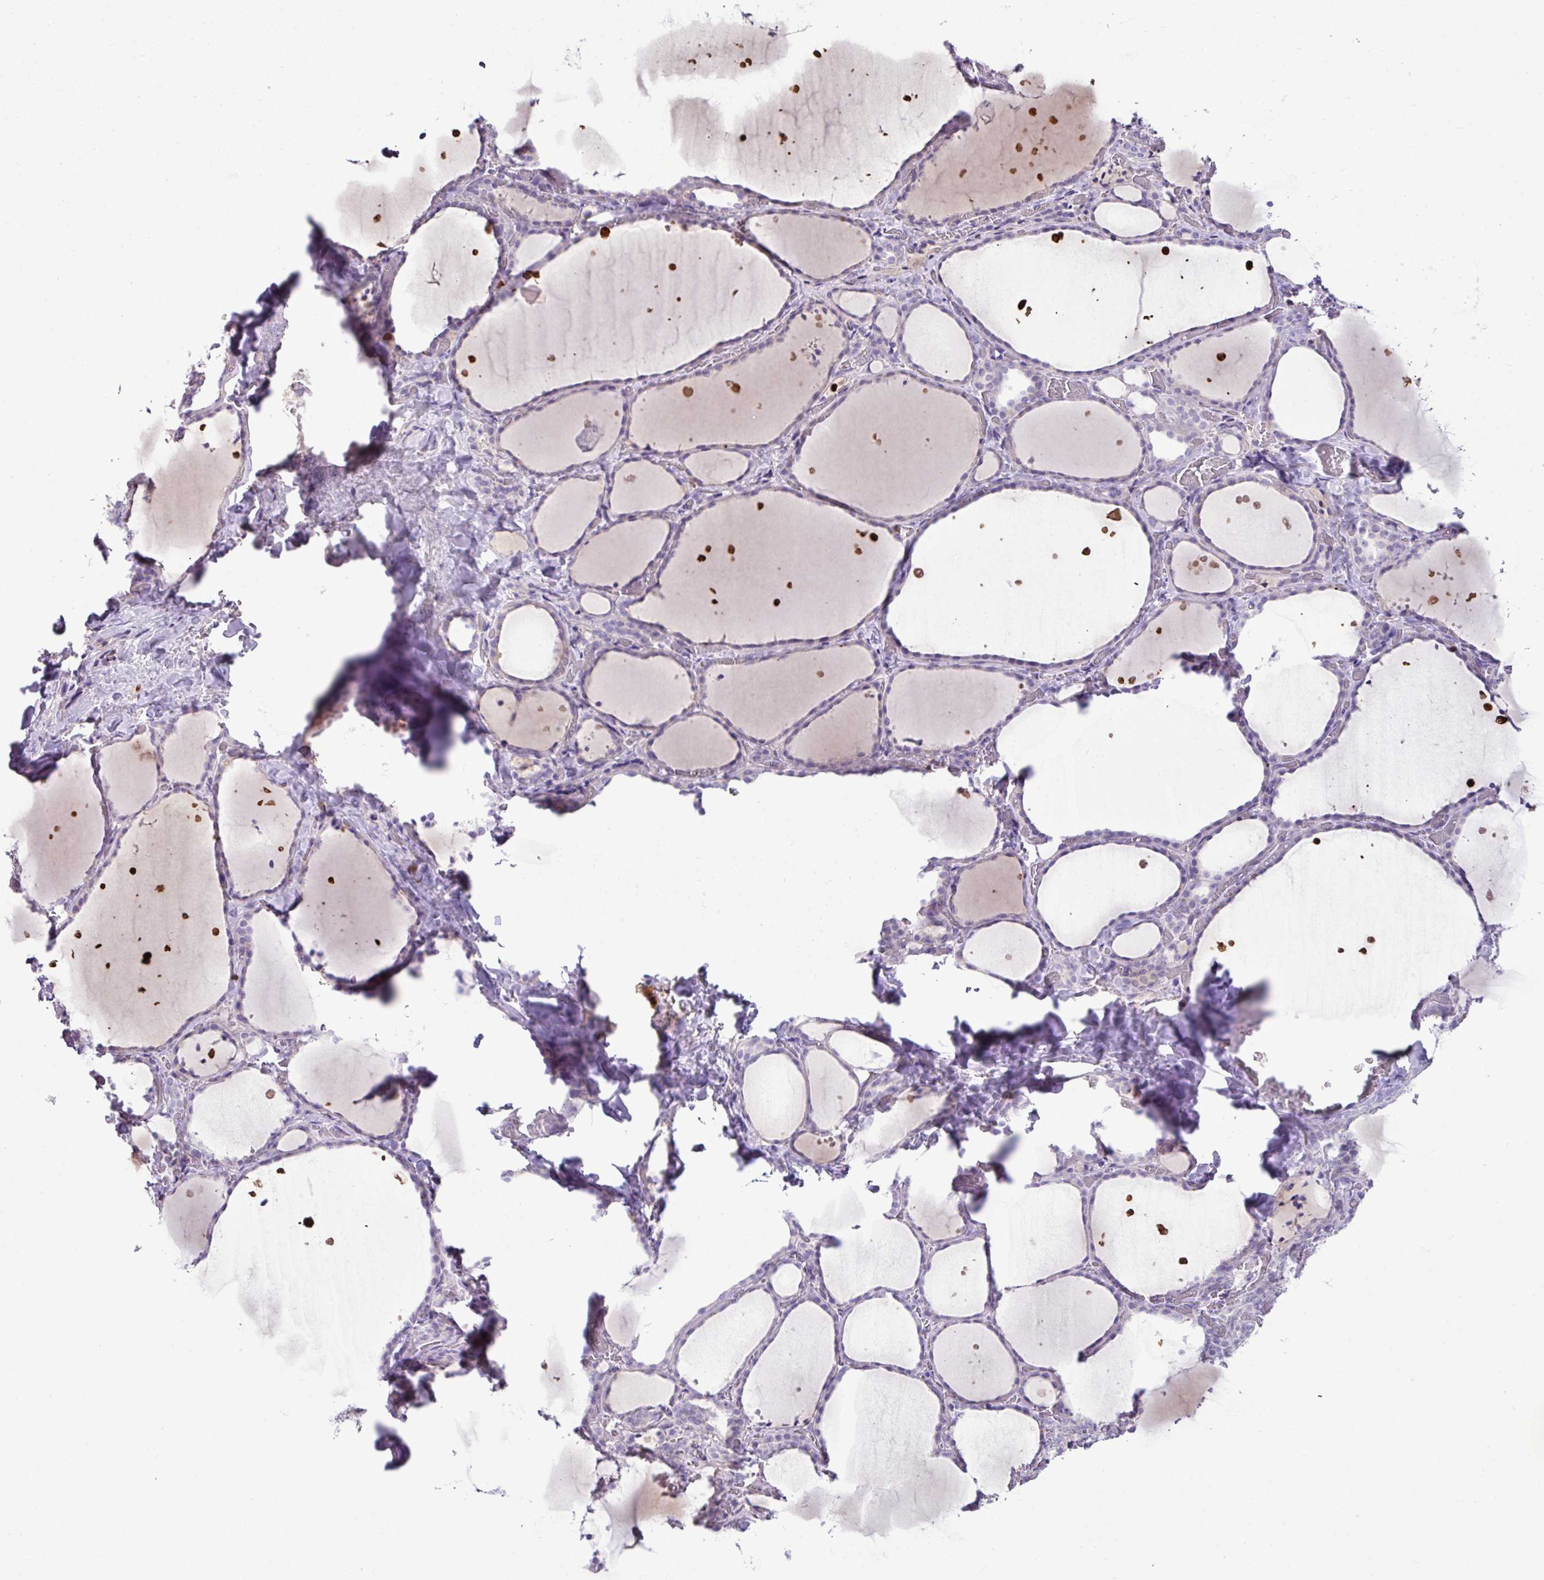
{"staining": {"intensity": "weak", "quantity": "<25%", "location": "cytoplasmic/membranous"}, "tissue": "thyroid gland", "cell_type": "Glandular cells", "image_type": "normal", "snomed": [{"axis": "morphology", "description": "Normal tissue, NOS"}, {"axis": "topography", "description": "Thyroid gland"}], "caption": "Immunohistochemistry histopathology image of unremarkable thyroid gland stained for a protein (brown), which exhibits no expression in glandular cells. Nuclei are stained in blue.", "gene": "D2HGDH", "patient": {"sex": "female", "age": 36}}